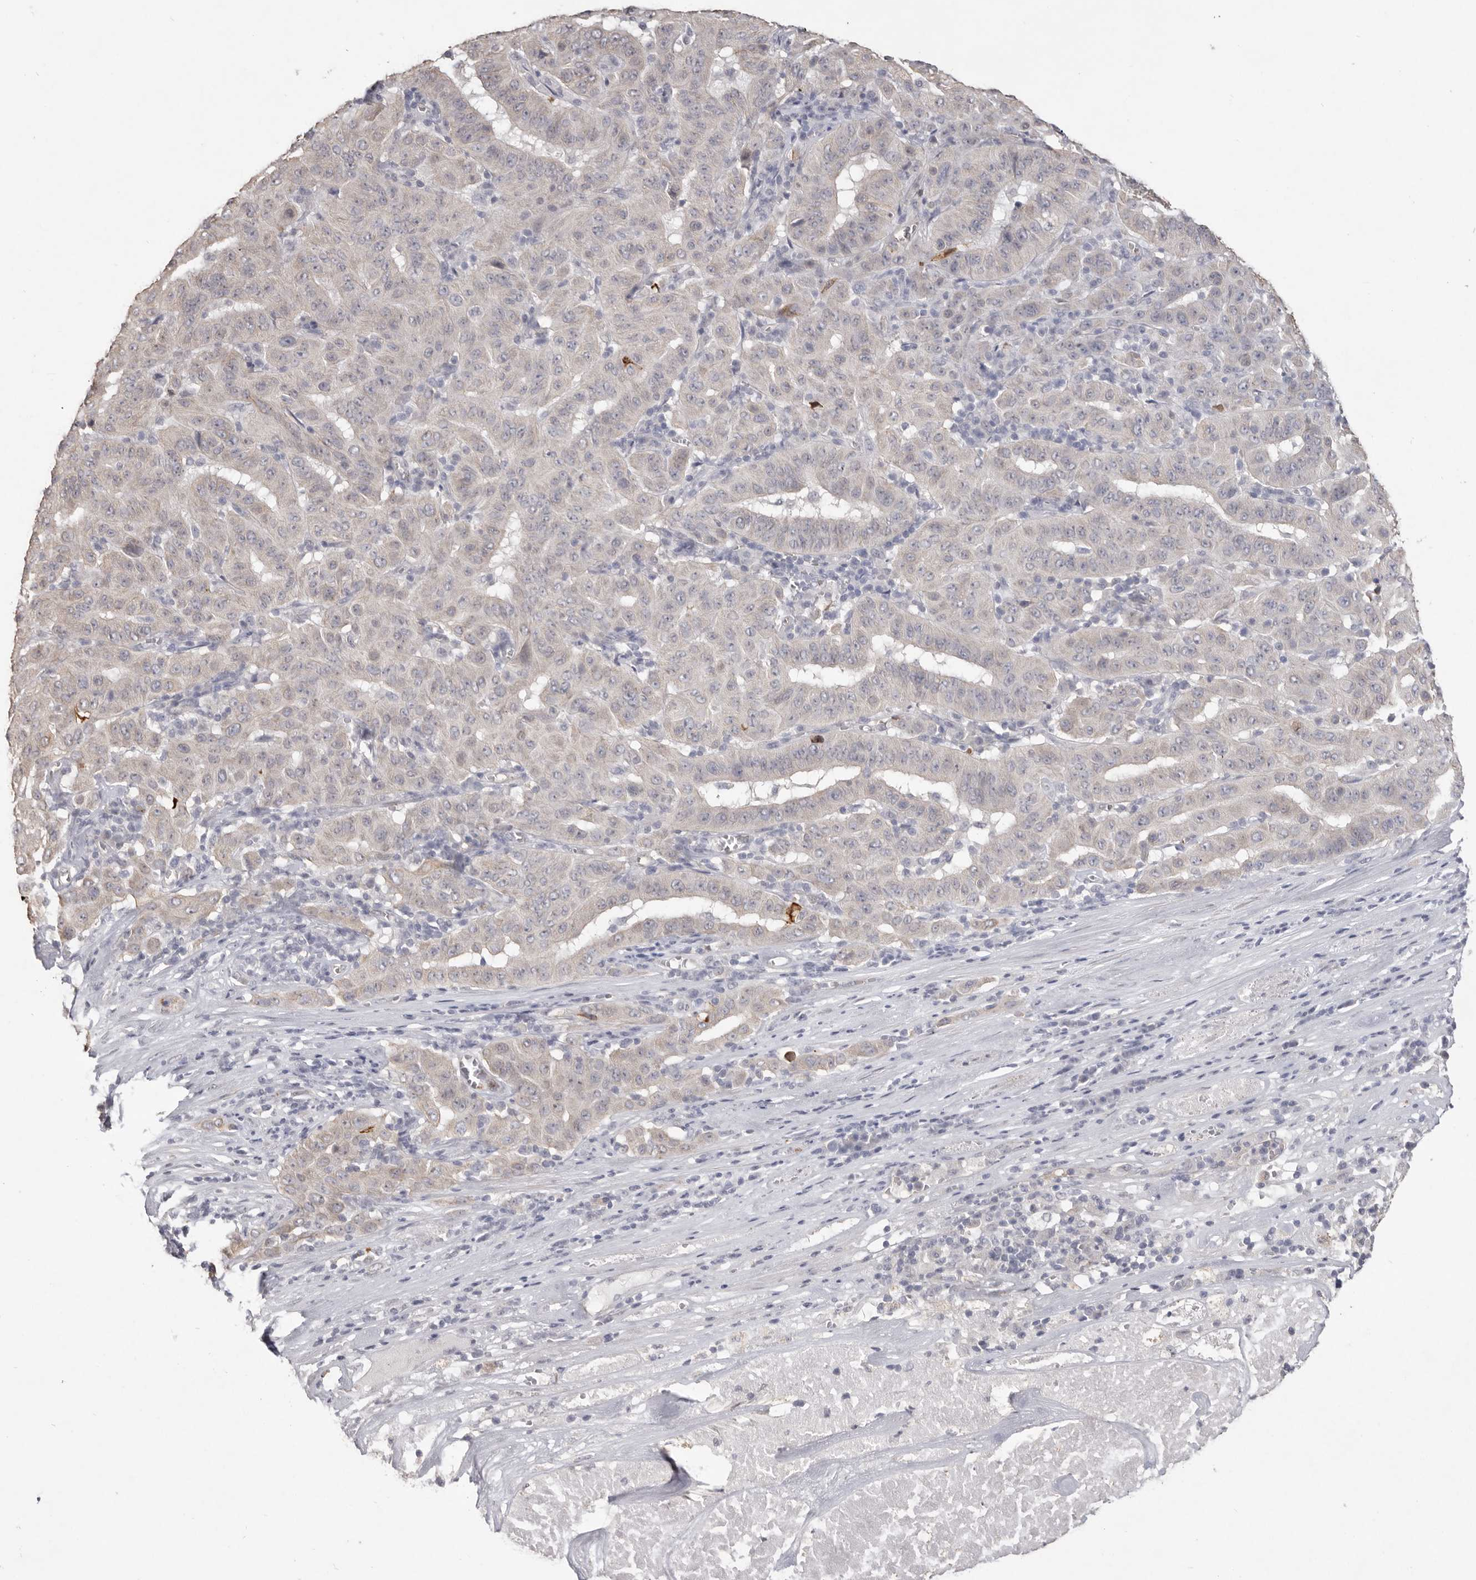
{"staining": {"intensity": "negative", "quantity": "none", "location": "none"}, "tissue": "pancreatic cancer", "cell_type": "Tumor cells", "image_type": "cancer", "snomed": [{"axis": "morphology", "description": "Adenocarcinoma, NOS"}, {"axis": "topography", "description": "Pancreas"}], "caption": "Protein analysis of pancreatic cancer (adenocarcinoma) exhibits no significant positivity in tumor cells.", "gene": "ZYG11B", "patient": {"sex": "male", "age": 63}}